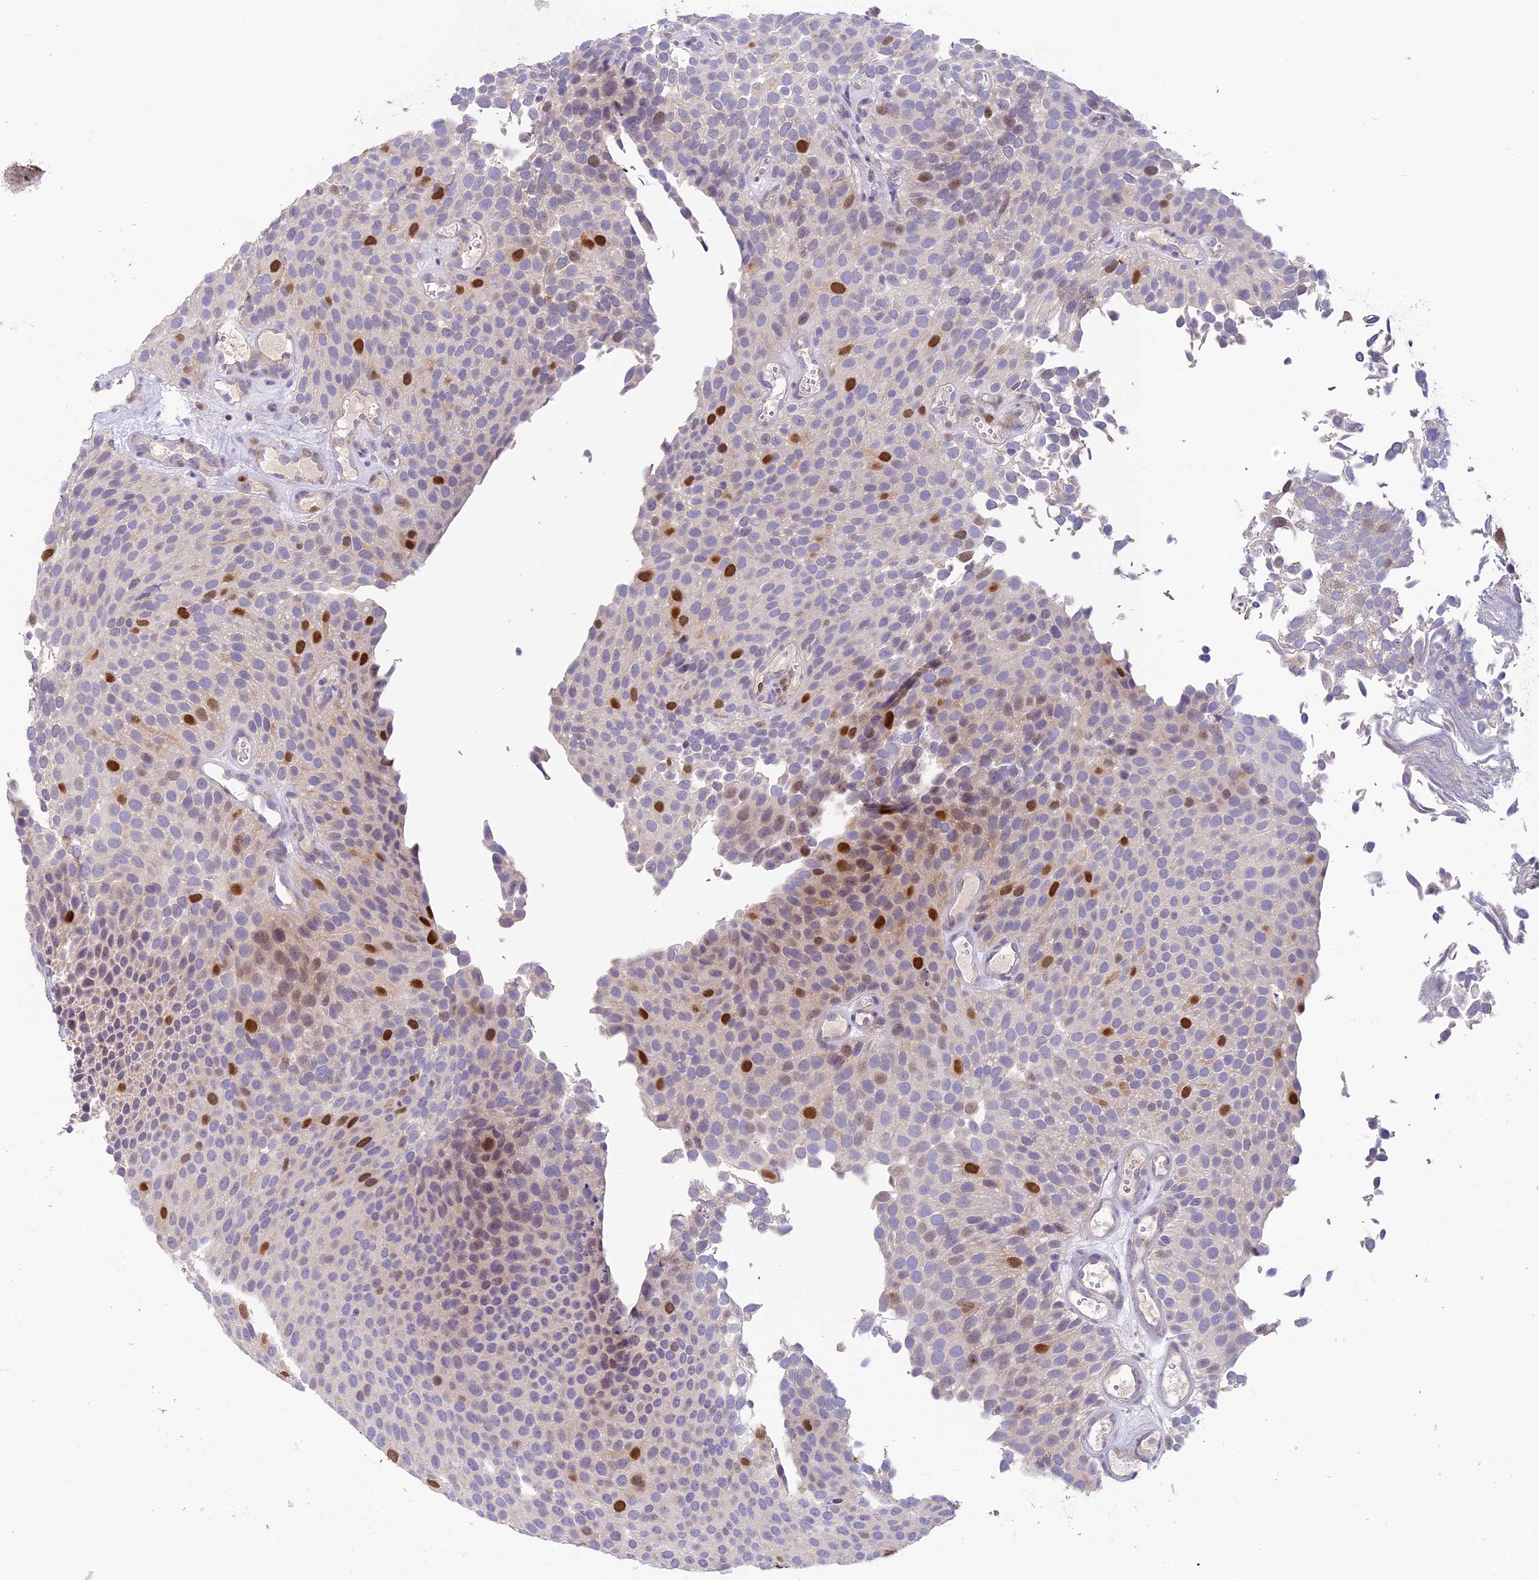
{"staining": {"intensity": "strong", "quantity": "<25%", "location": "nuclear"}, "tissue": "urothelial cancer", "cell_type": "Tumor cells", "image_type": "cancer", "snomed": [{"axis": "morphology", "description": "Urothelial carcinoma, Low grade"}, {"axis": "topography", "description": "Urinary bladder"}], "caption": "Strong nuclear expression for a protein is appreciated in about <25% of tumor cells of urothelial cancer using immunohistochemistry (IHC).", "gene": "RAD51", "patient": {"sex": "male", "age": 89}}